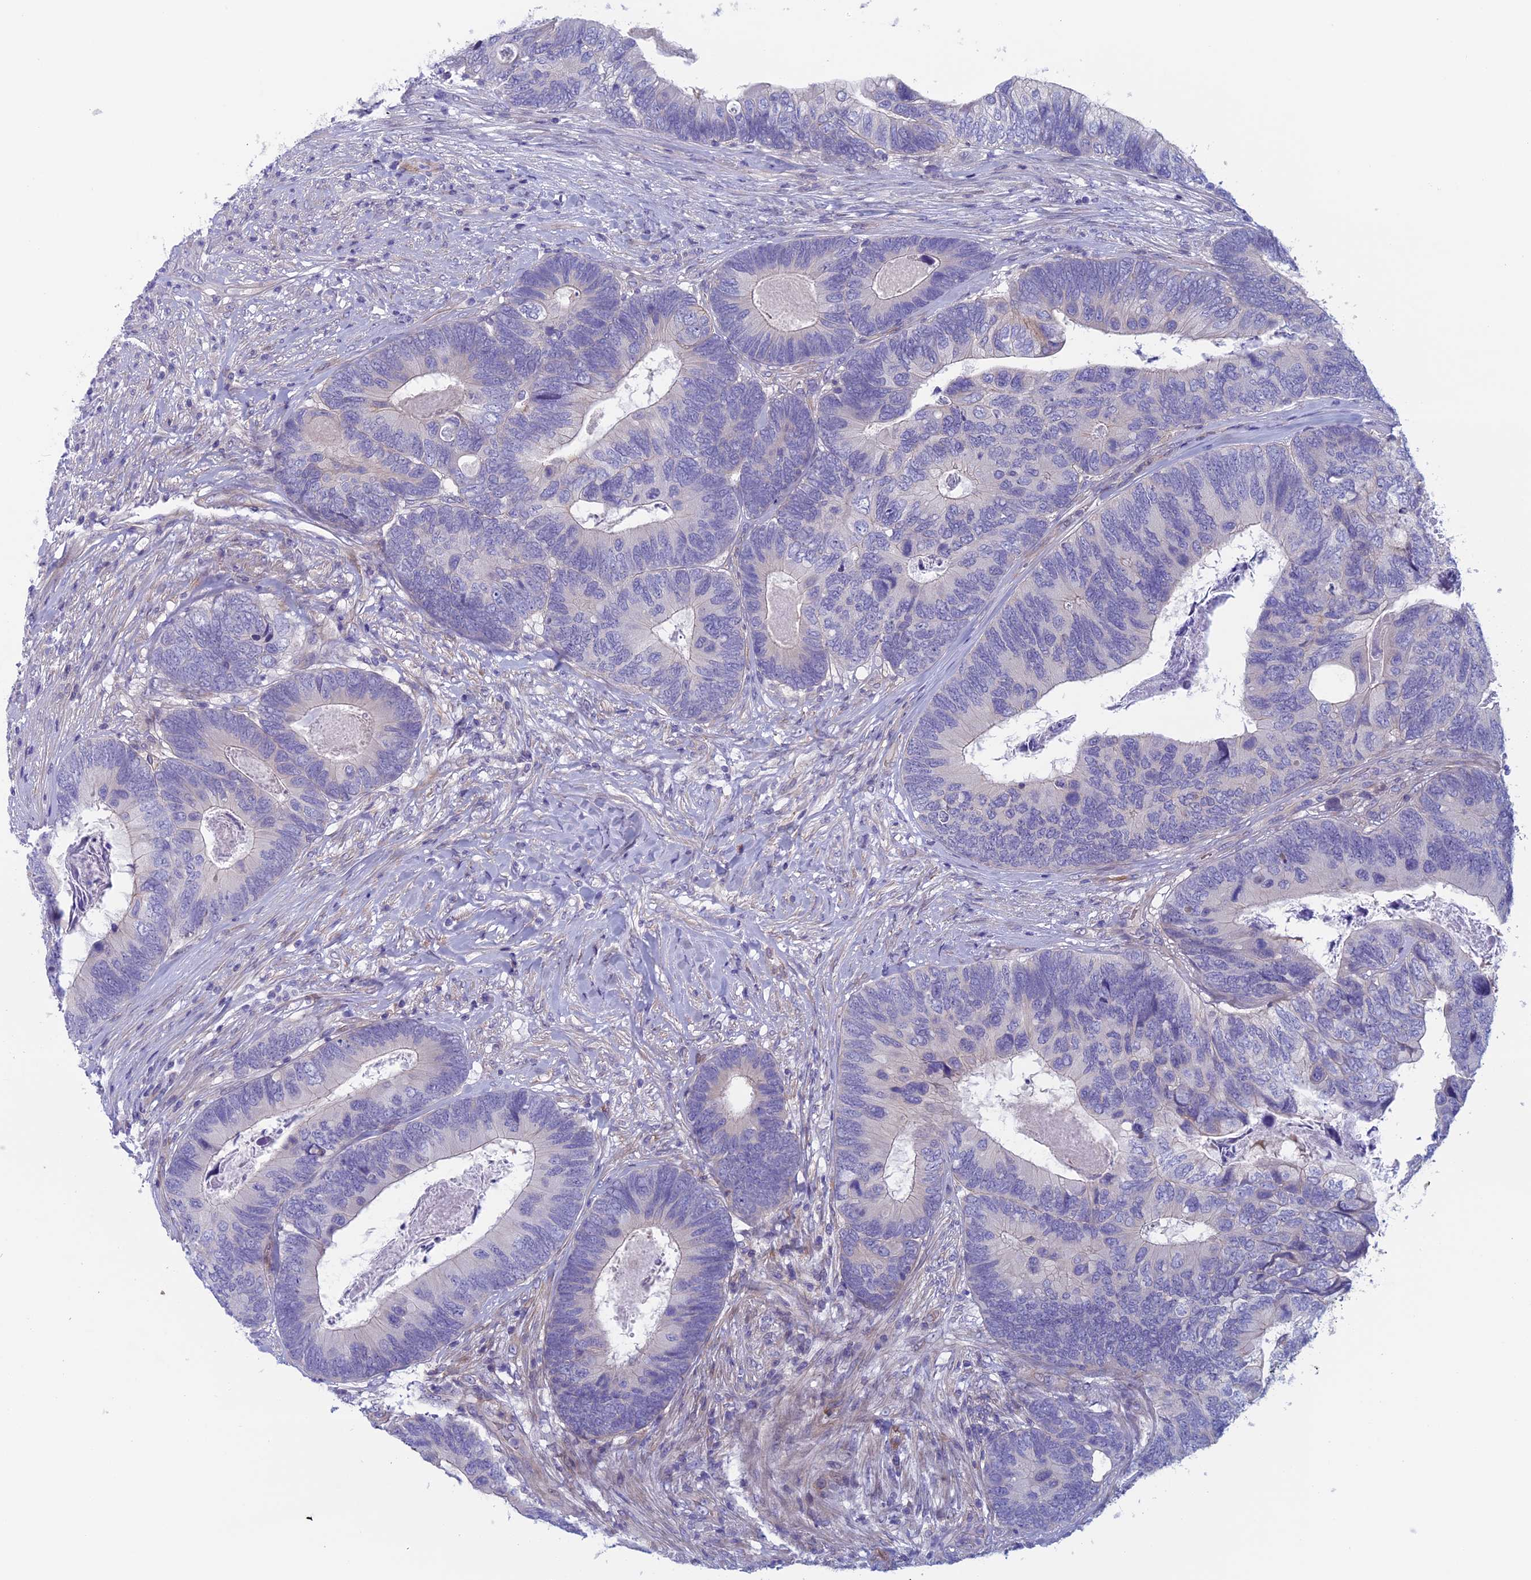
{"staining": {"intensity": "negative", "quantity": "none", "location": "none"}, "tissue": "colorectal cancer", "cell_type": "Tumor cells", "image_type": "cancer", "snomed": [{"axis": "morphology", "description": "Adenocarcinoma, NOS"}, {"axis": "topography", "description": "Colon"}], "caption": "Image shows no significant protein positivity in tumor cells of colorectal adenocarcinoma. (DAB IHC visualized using brightfield microscopy, high magnification).", "gene": "CNOT6L", "patient": {"sex": "female", "age": 67}}